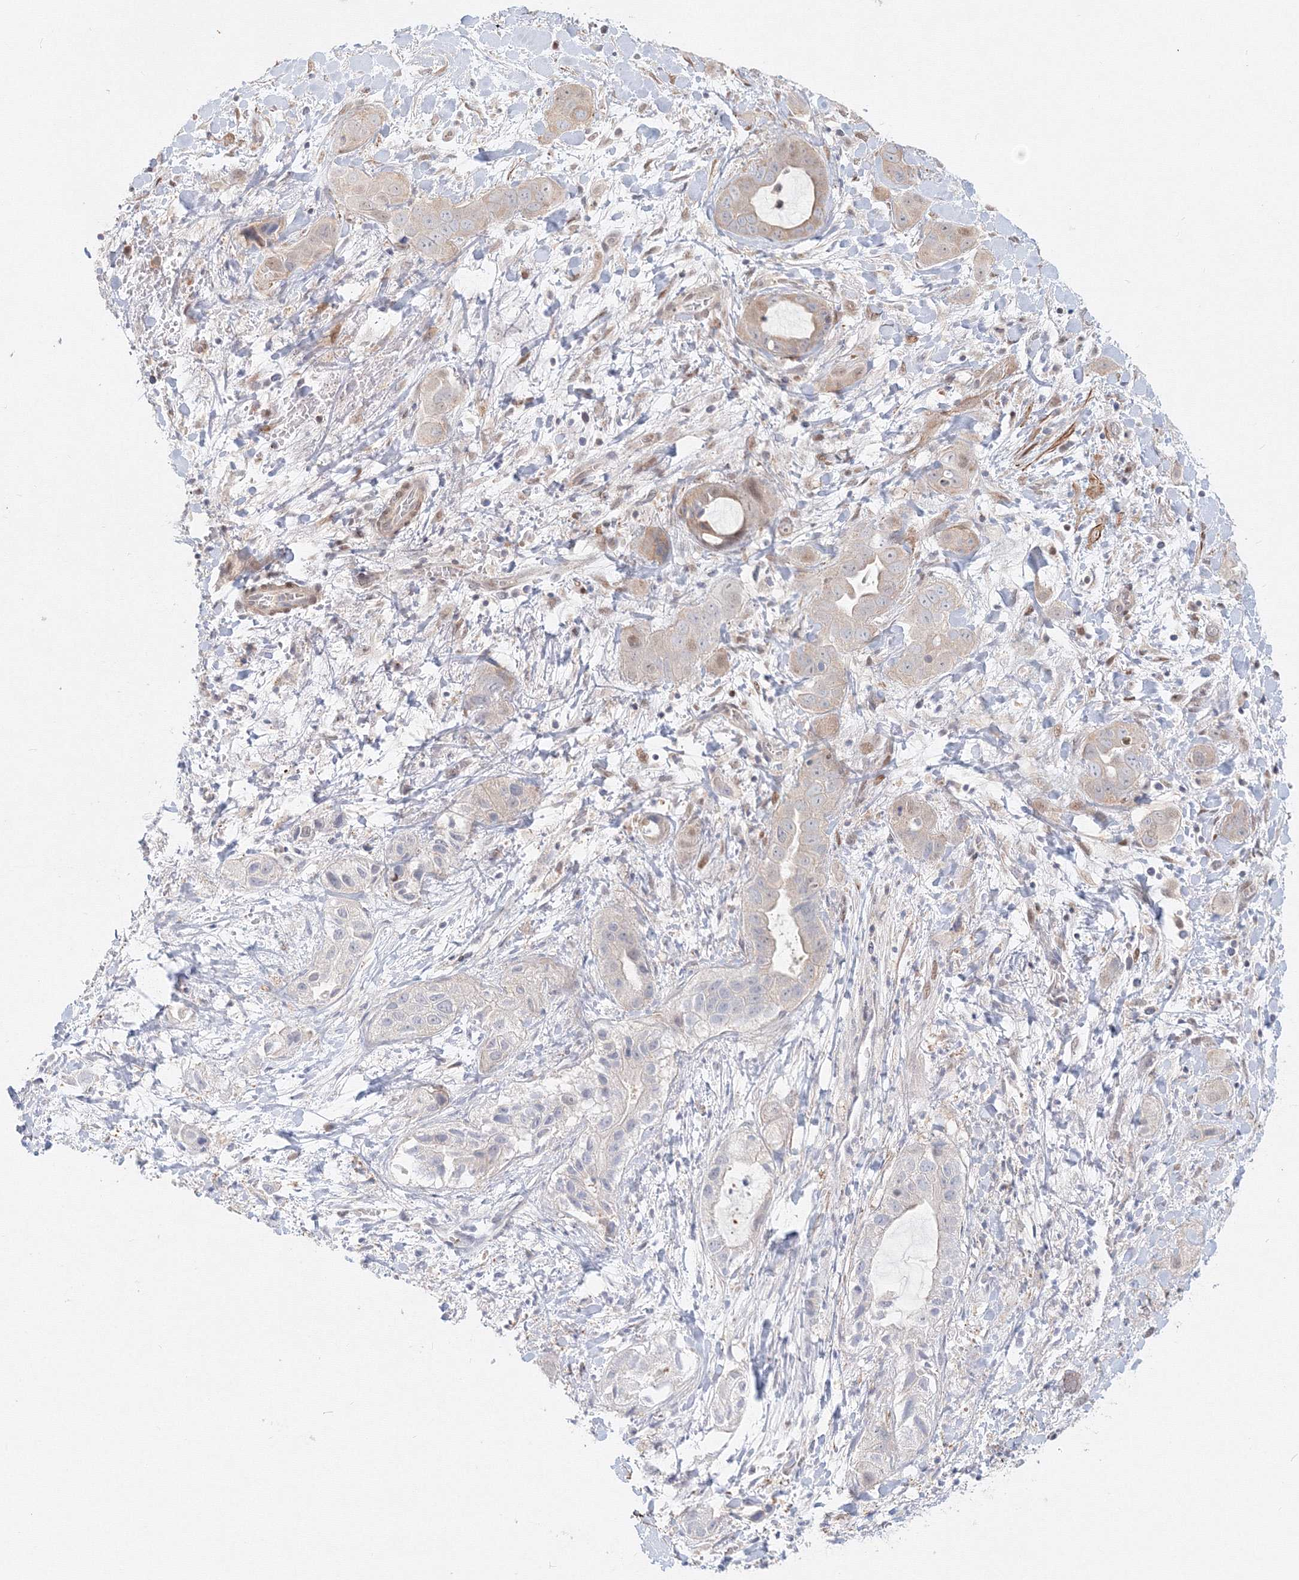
{"staining": {"intensity": "moderate", "quantity": "25%-75%", "location": "nuclear"}, "tissue": "liver cancer", "cell_type": "Tumor cells", "image_type": "cancer", "snomed": [{"axis": "morphology", "description": "Cholangiocarcinoma"}, {"axis": "topography", "description": "Liver"}], "caption": "IHC (DAB (3,3'-diaminobenzidine)) staining of liver cholangiocarcinoma displays moderate nuclear protein expression in about 25%-75% of tumor cells.", "gene": "ARHGAP21", "patient": {"sex": "female", "age": 52}}